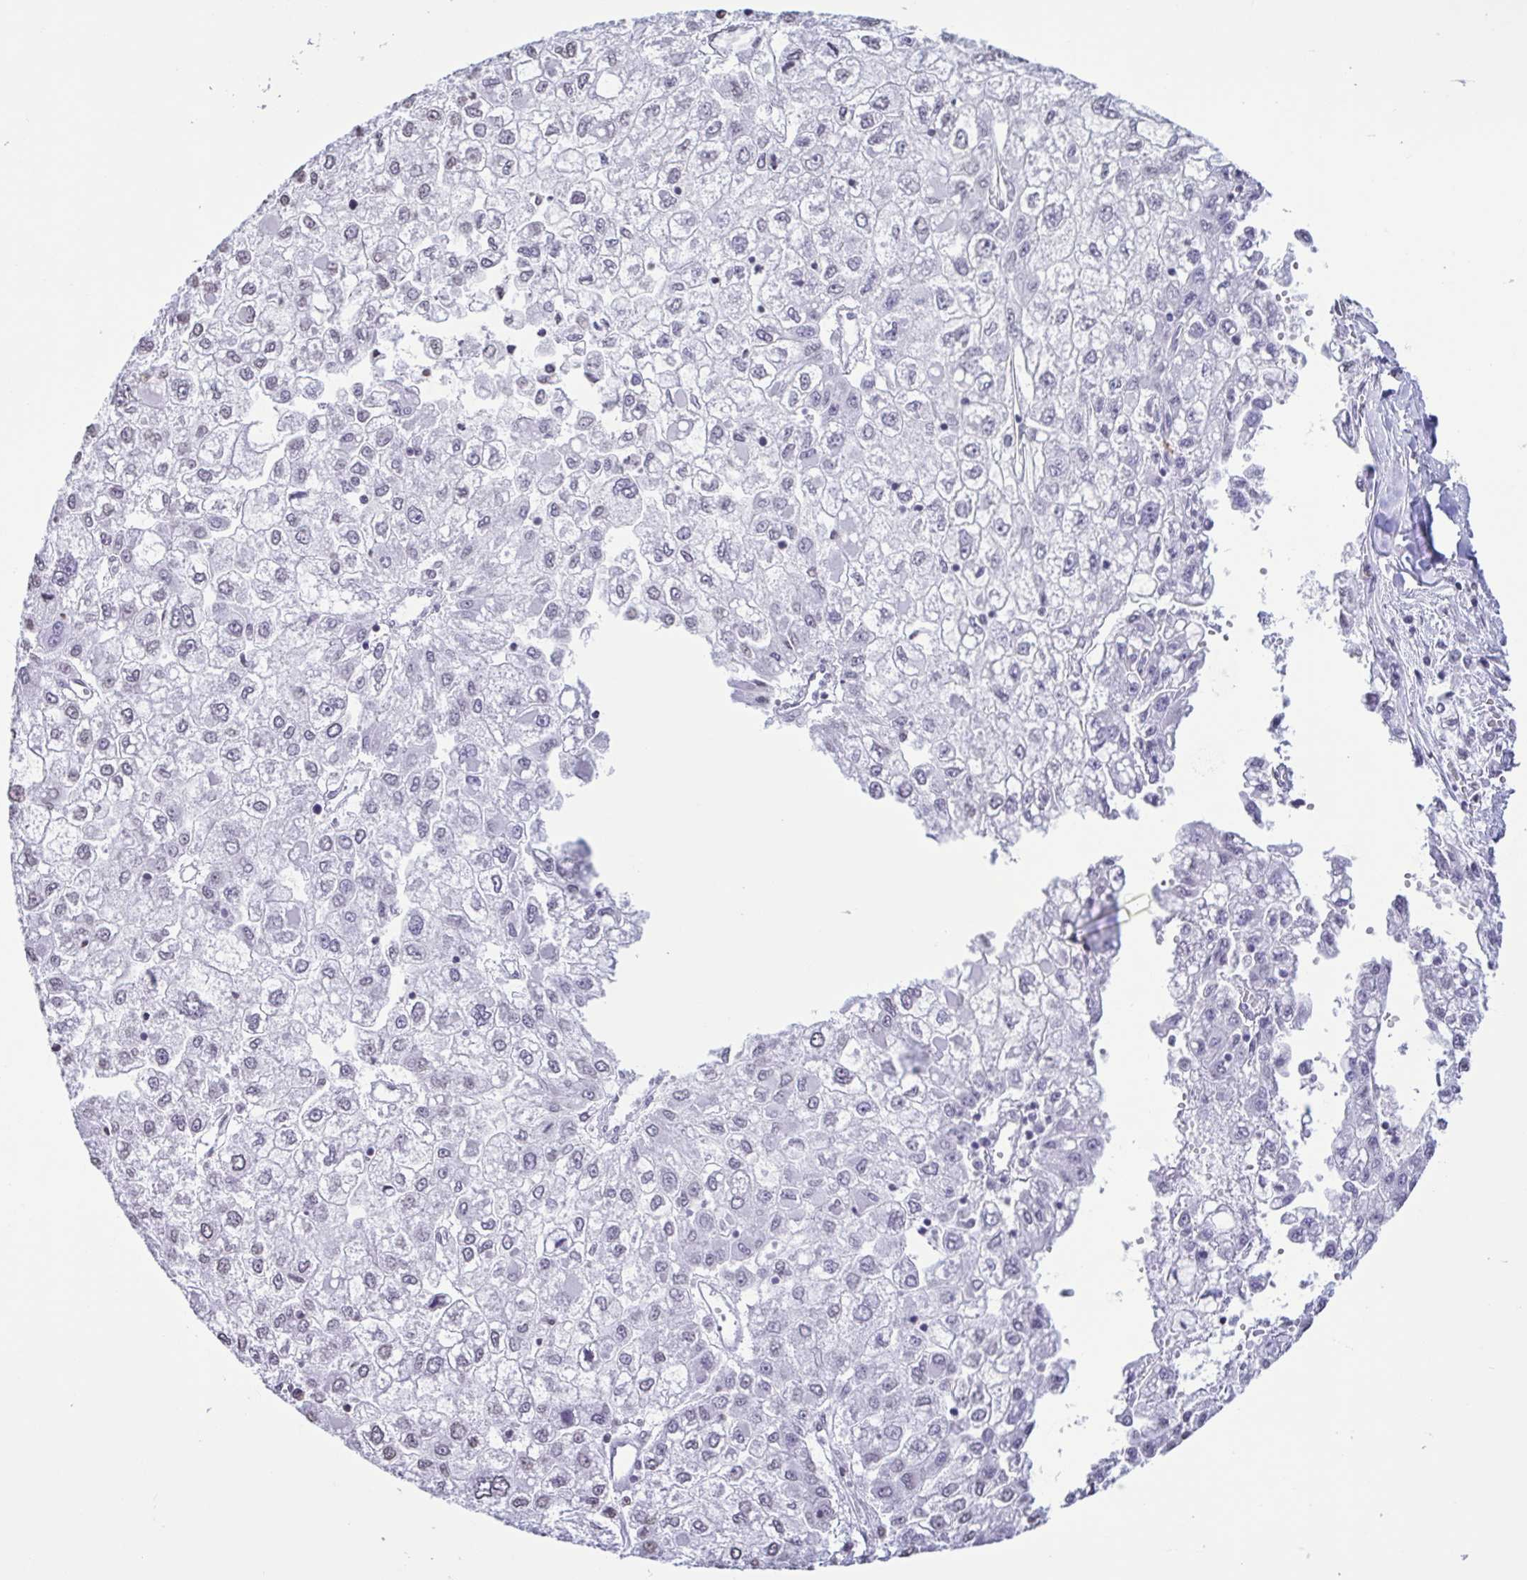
{"staining": {"intensity": "negative", "quantity": "none", "location": "none"}, "tissue": "liver cancer", "cell_type": "Tumor cells", "image_type": "cancer", "snomed": [{"axis": "morphology", "description": "Carcinoma, Hepatocellular, NOS"}, {"axis": "topography", "description": "Liver"}], "caption": "Immunohistochemical staining of human liver cancer displays no significant positivity in tumor cells.", "gene": "VCY1B", "patient": {"sex": "male", "age": 40}}